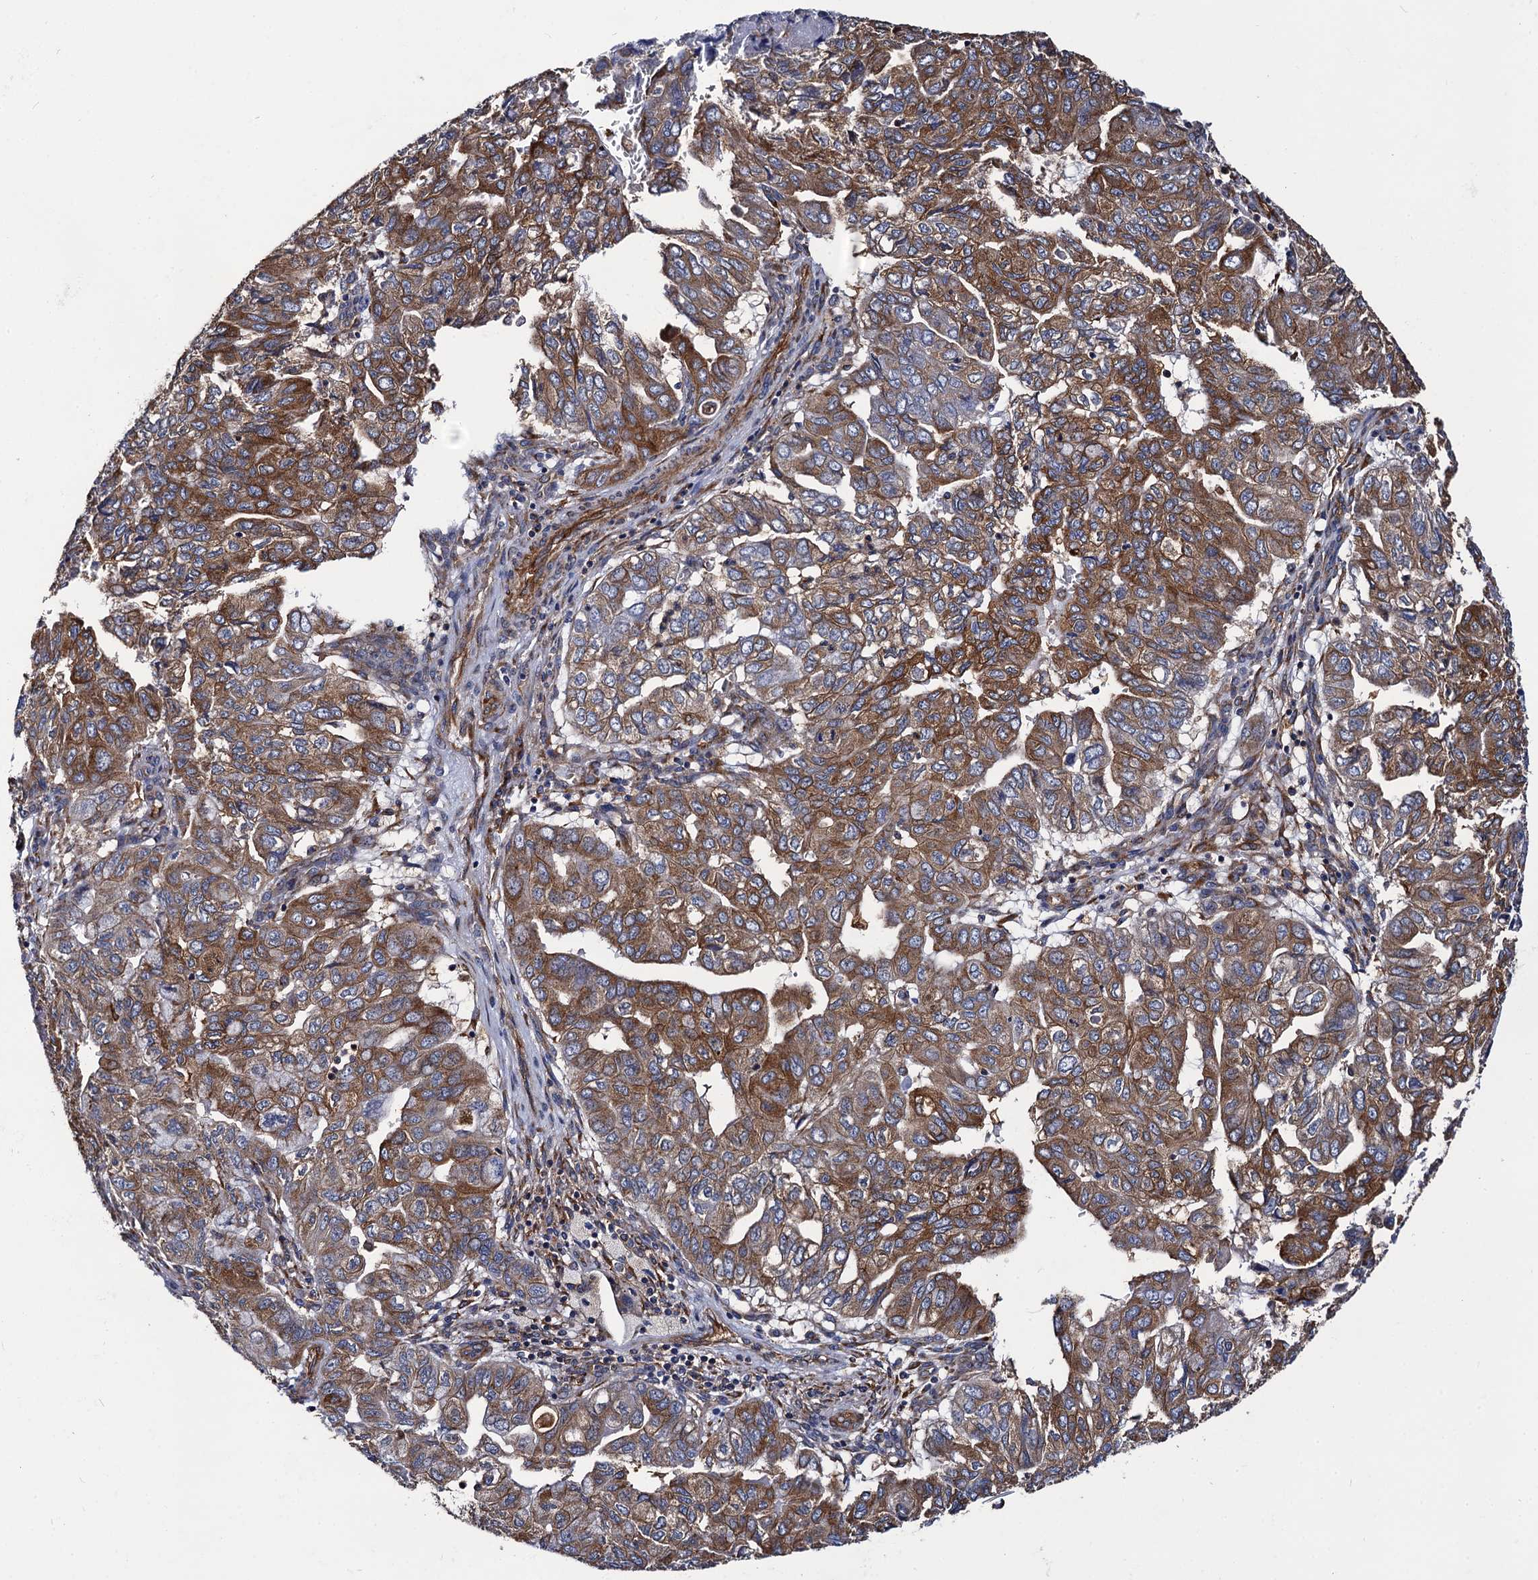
{"staining": {"intensity": "moderate", "quantity": ">75%", "location": "cytoplasmic/membranous"}, "tissue": "pancreatic cancer", "cell_type": "Tumor cells", "image_type": "cancer", "snomed": [{"axis": "morphology", "description": "Adenocarcinoma, NOS"}, {"axis": "topography", "description": "Pancreas"}], "caption": "Immunohistochemistry of pancreatic adenocarcinoma shows medium levels of moderate cytoplasmic/membranous staining in approximately >75% of tumor cells. The staining was performed using DAB to visualize the protein expression in brown, while the nuclei were stained in blue with hematoxylin (Magnification: 20x).", "gene": "DYDC1", "patient": {"sex": "male", "age": 51}}